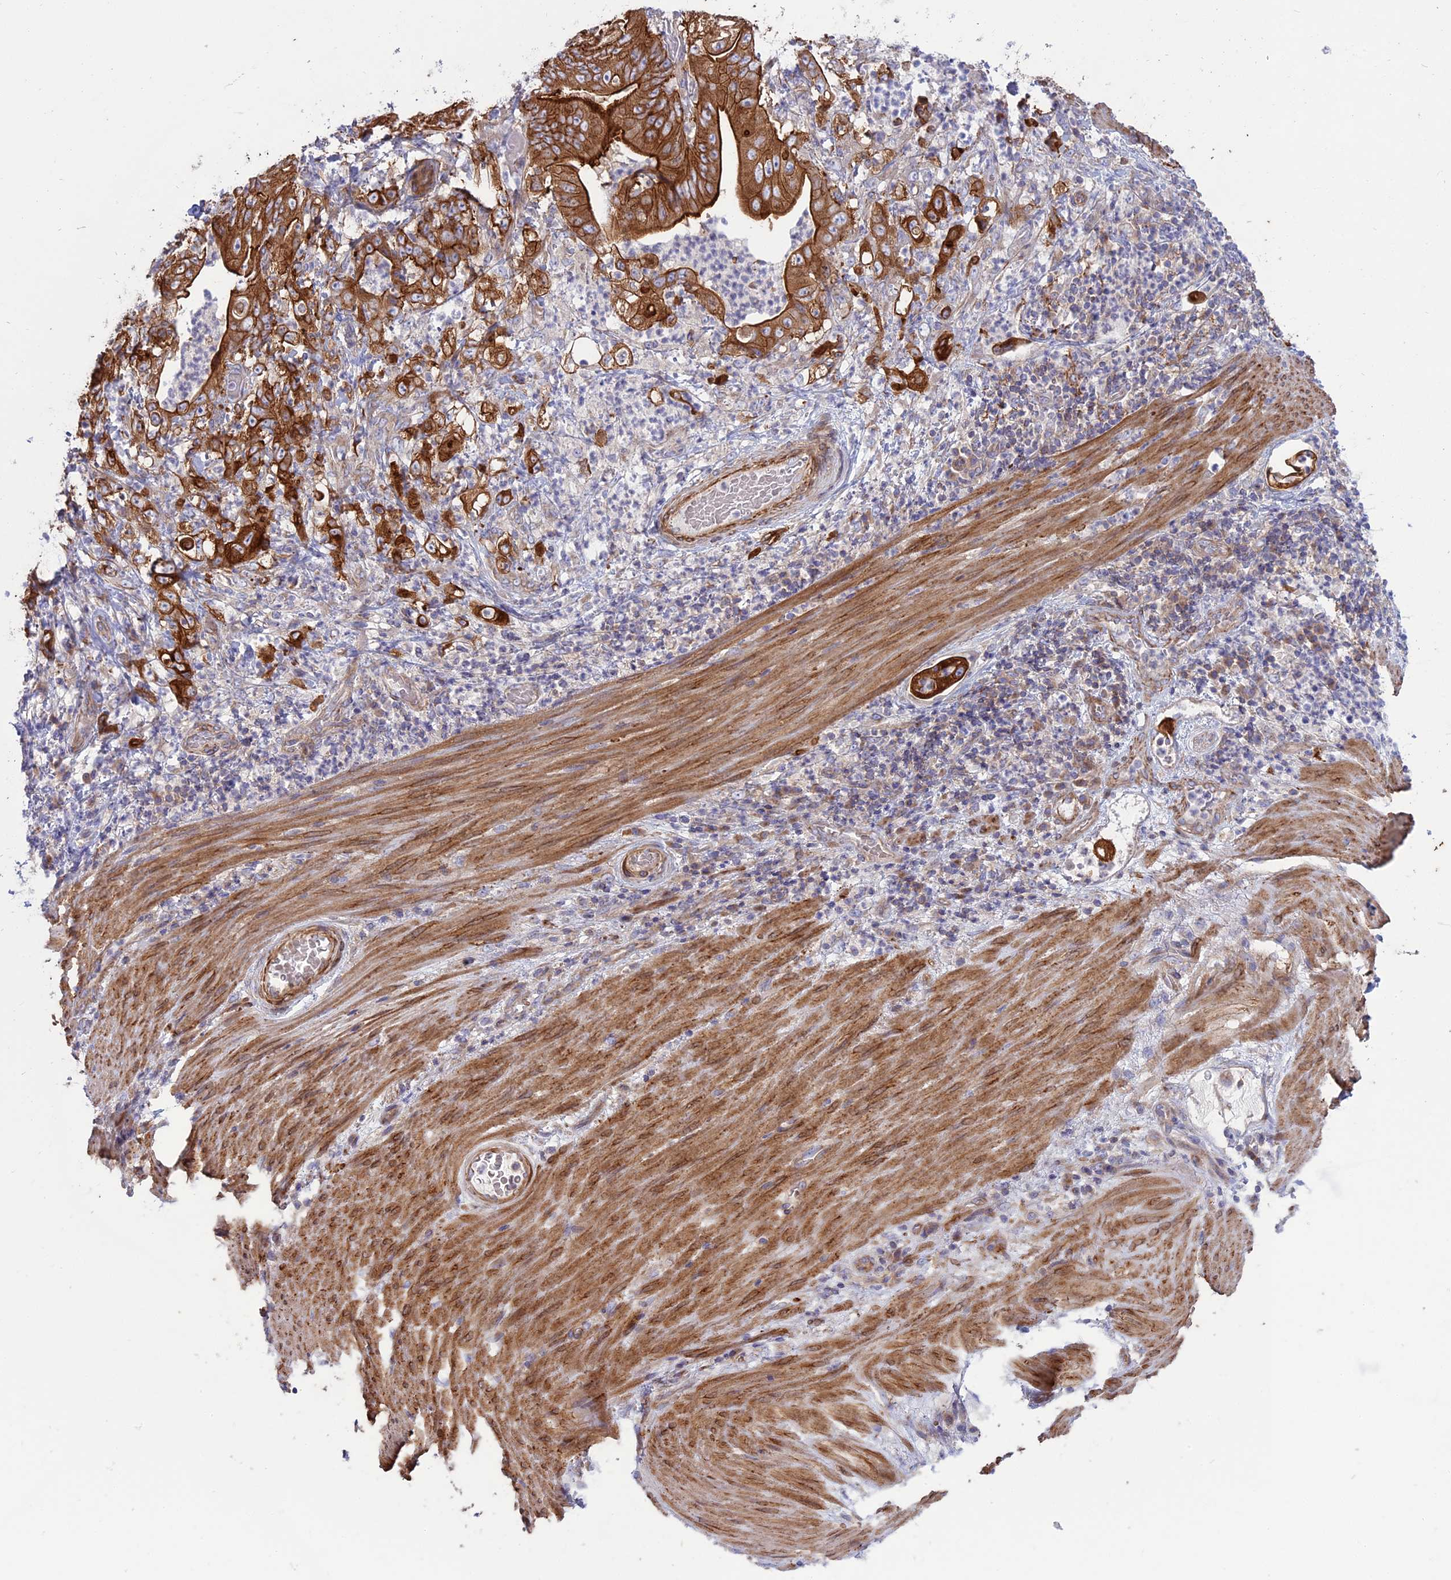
{"staining": {"intensity": "strong", "quantity": ">75%", "location": "cytoplasmic/membranous"}, "tissue": "stomach cancer", "cell_type": "Tumor cells", "image_type": "cancer", "snomed": [{"axis": "morphology", "description": "Adenocarcinoma, NOS"}, {"axis": "topography", "description": "Stomach"}], "caption": "Immunohistochemical staining of stomach cancer exhibits strong cytoplasmic/membranous protein expression in approximately >75% of tumor cells.", "gene": "MYO5B", "patient": {"sex": "female", "age": 73}}